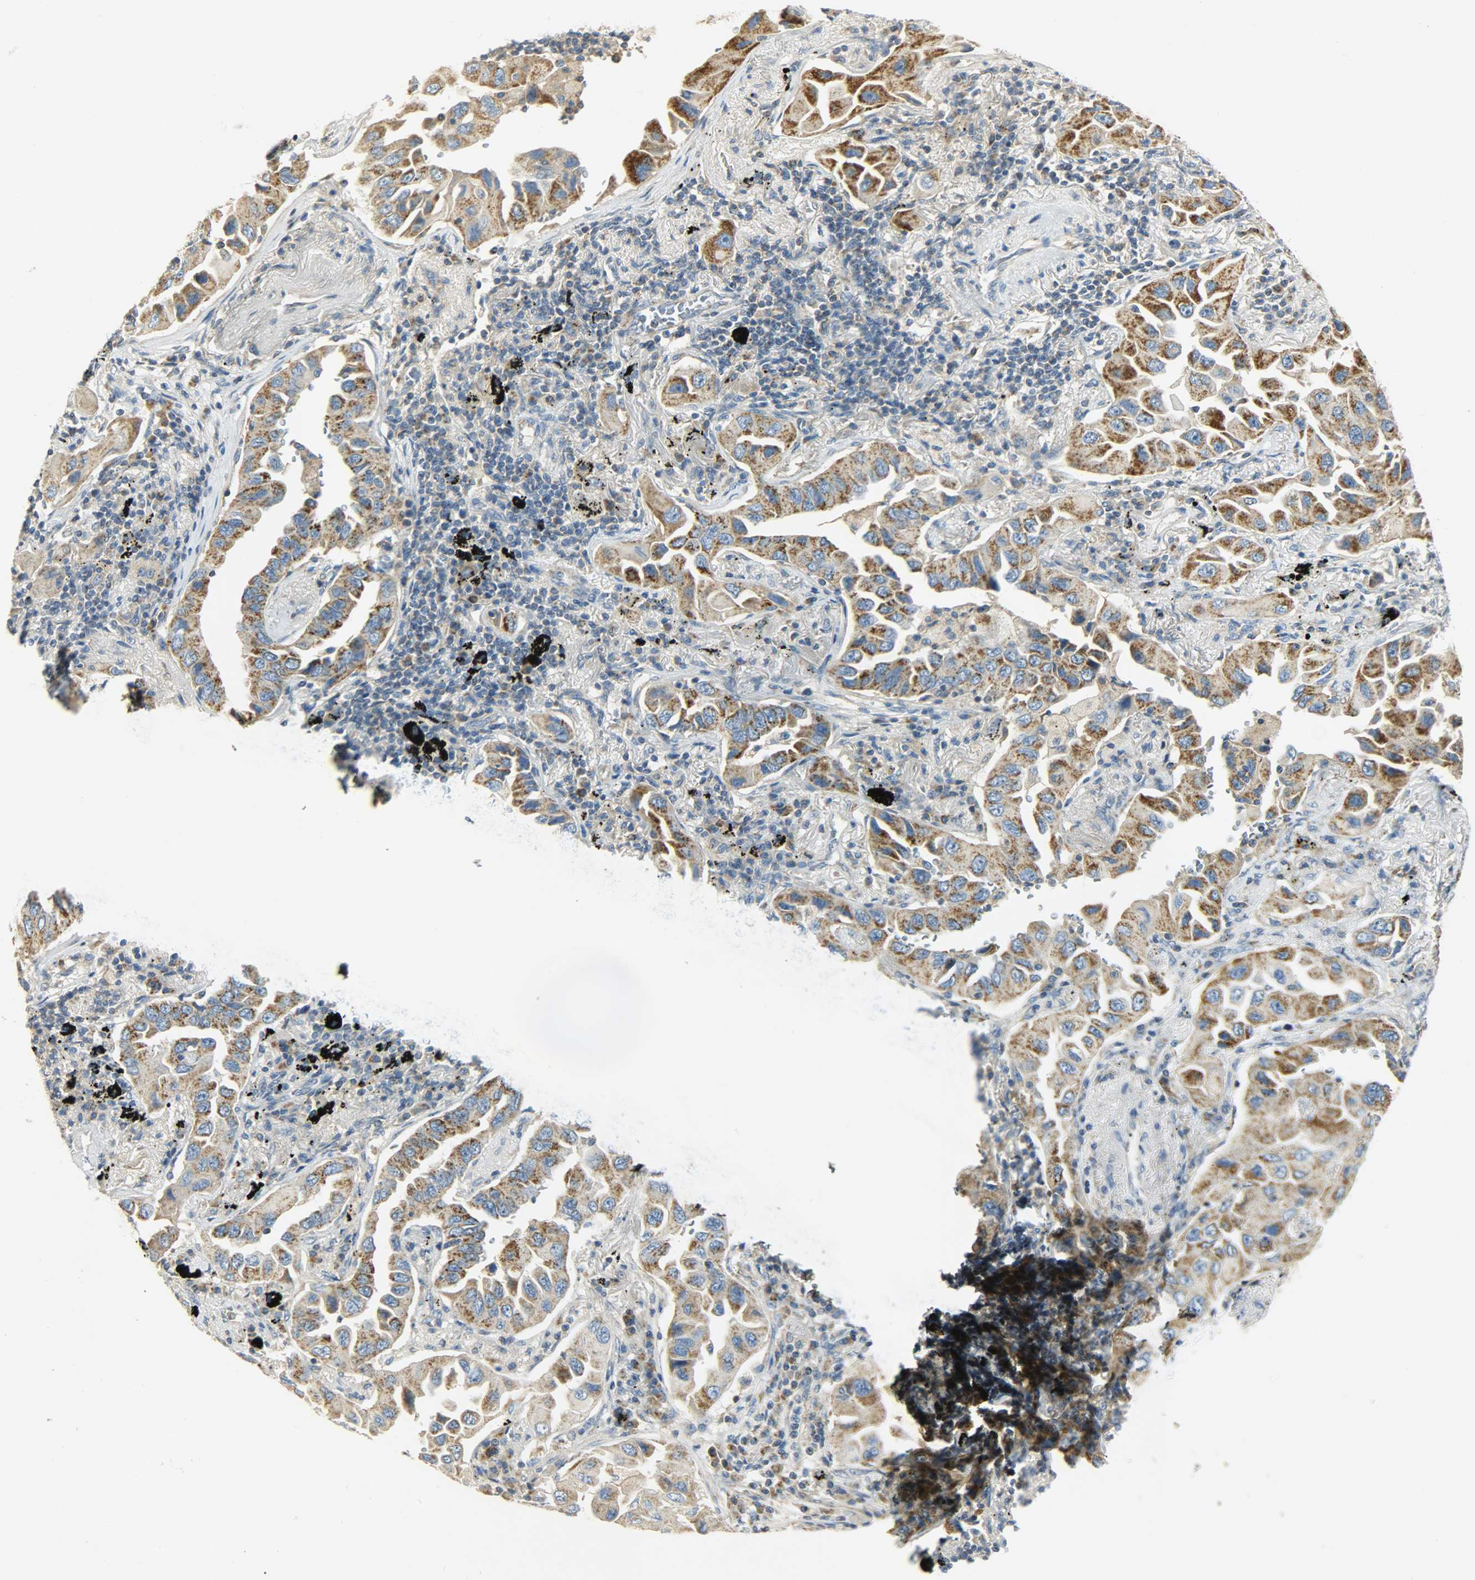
{"staining": {"intensity": "strong", "quantity": ">75%", "location": "cytoplasmic/membranous"}, "tissue": "lung cancer", "cell_type": "Tumor cells", "image_type": "cancer", "snomed": [{"axis": "morphology", "description": "Adenocarcinoma, NOS"}, {"axis": "topography", "description": "Lung"}], "caption": "Lung cancer stained with IHC displays strong cytoplasmic/membranous expression in about >75% of tumor cells.", "gene": "NNT", "patient": {"sex": "female", "age": 65}}